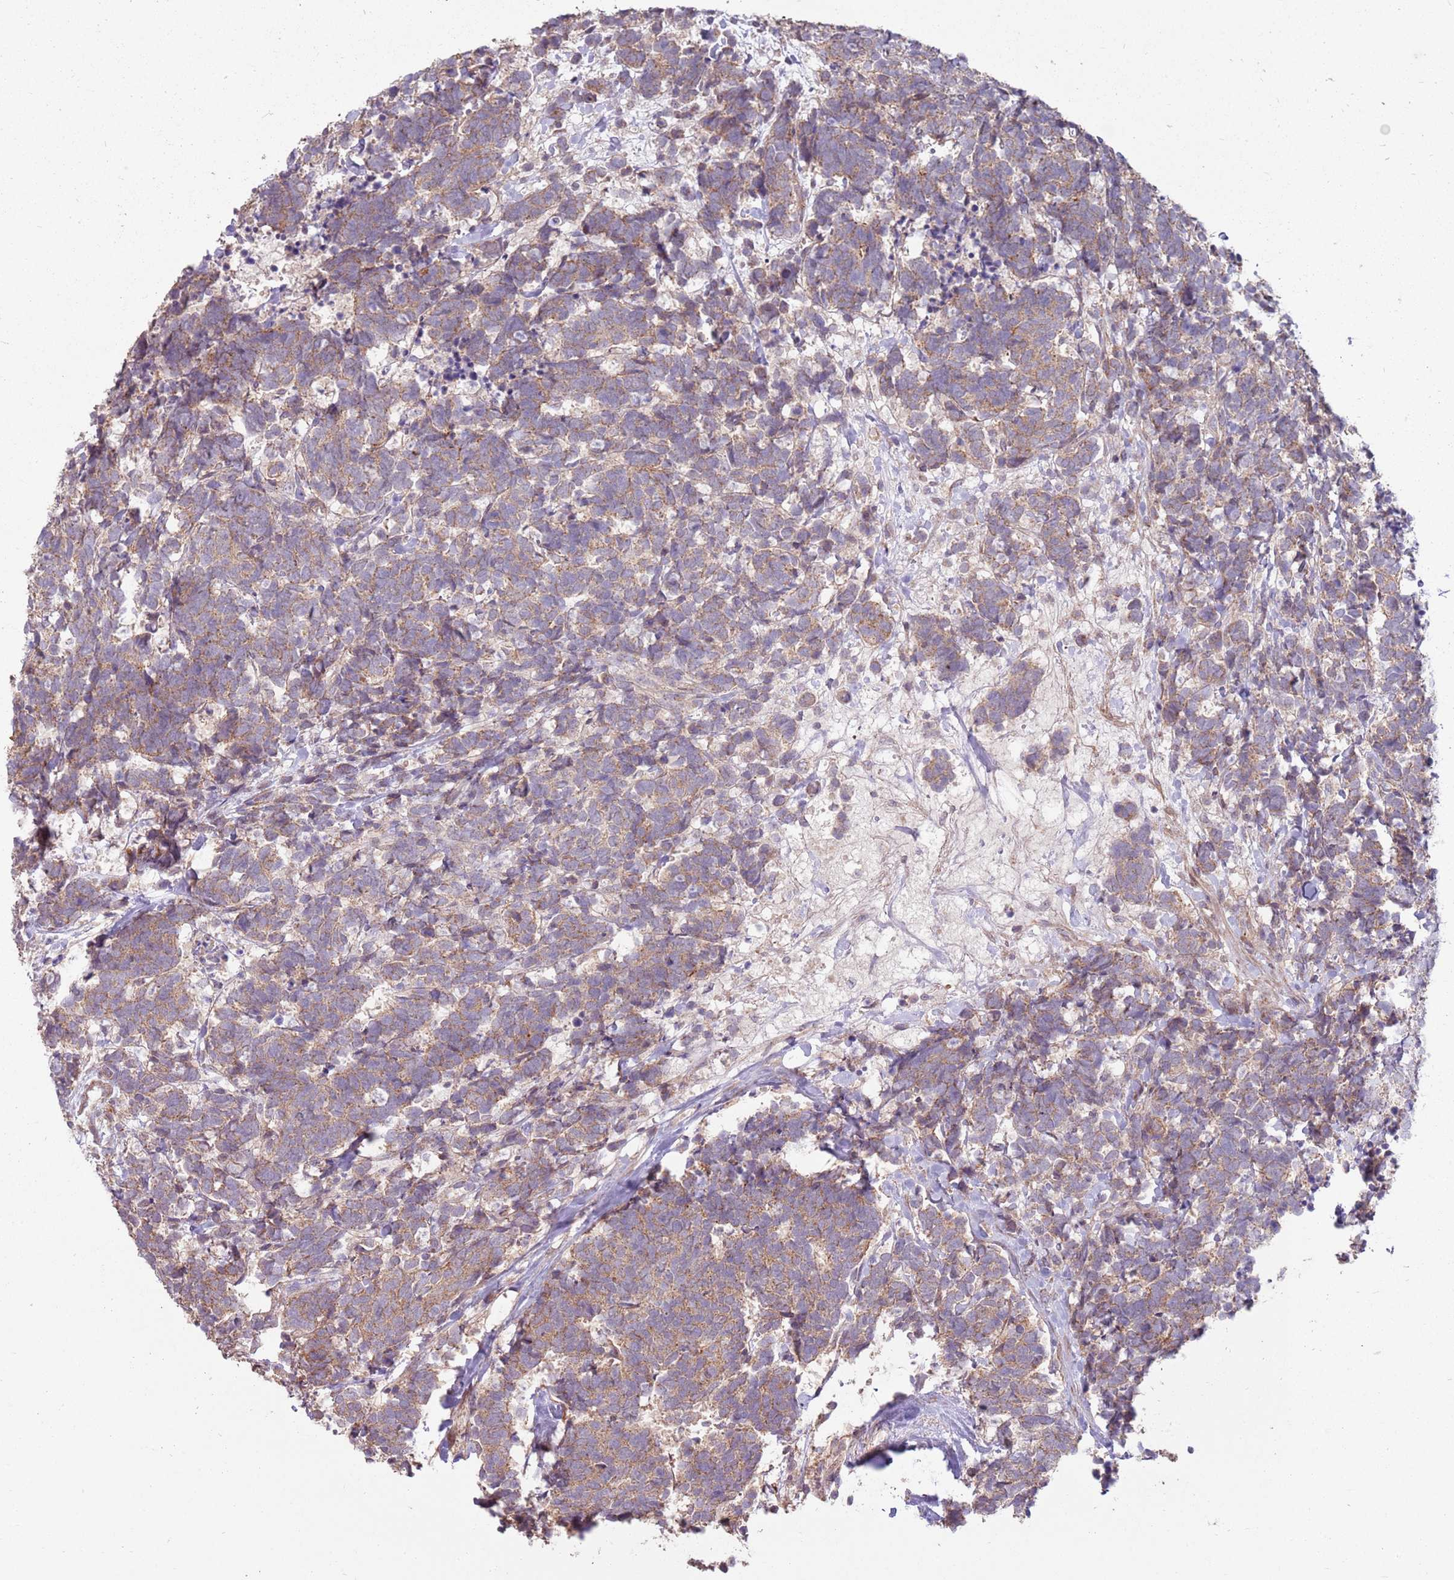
{"staining": {"intensity": "weak", "quantity": ">75%", "location": "cytoplasmic/membranous"}, "tissue": "carcinoid", "cell_type": "Tumor cells", "image_type": "cancer", "snomed": [{"axis": "morphology", "description": "Carcinoma, NOS"}, {"axis": "morphology", "description": "Carcinoid, malignant, NOS"}, {"axis": "topography", "description": "Prostate"}], "caption": "DAB immunohistochemical staining of human carcinoma exhibits weak cytoplasmic/membranous protein positivity in about >75% of tumor cells.", "gene": "SPATA31D1", "patient": {"sex": "male", "age": 57}}